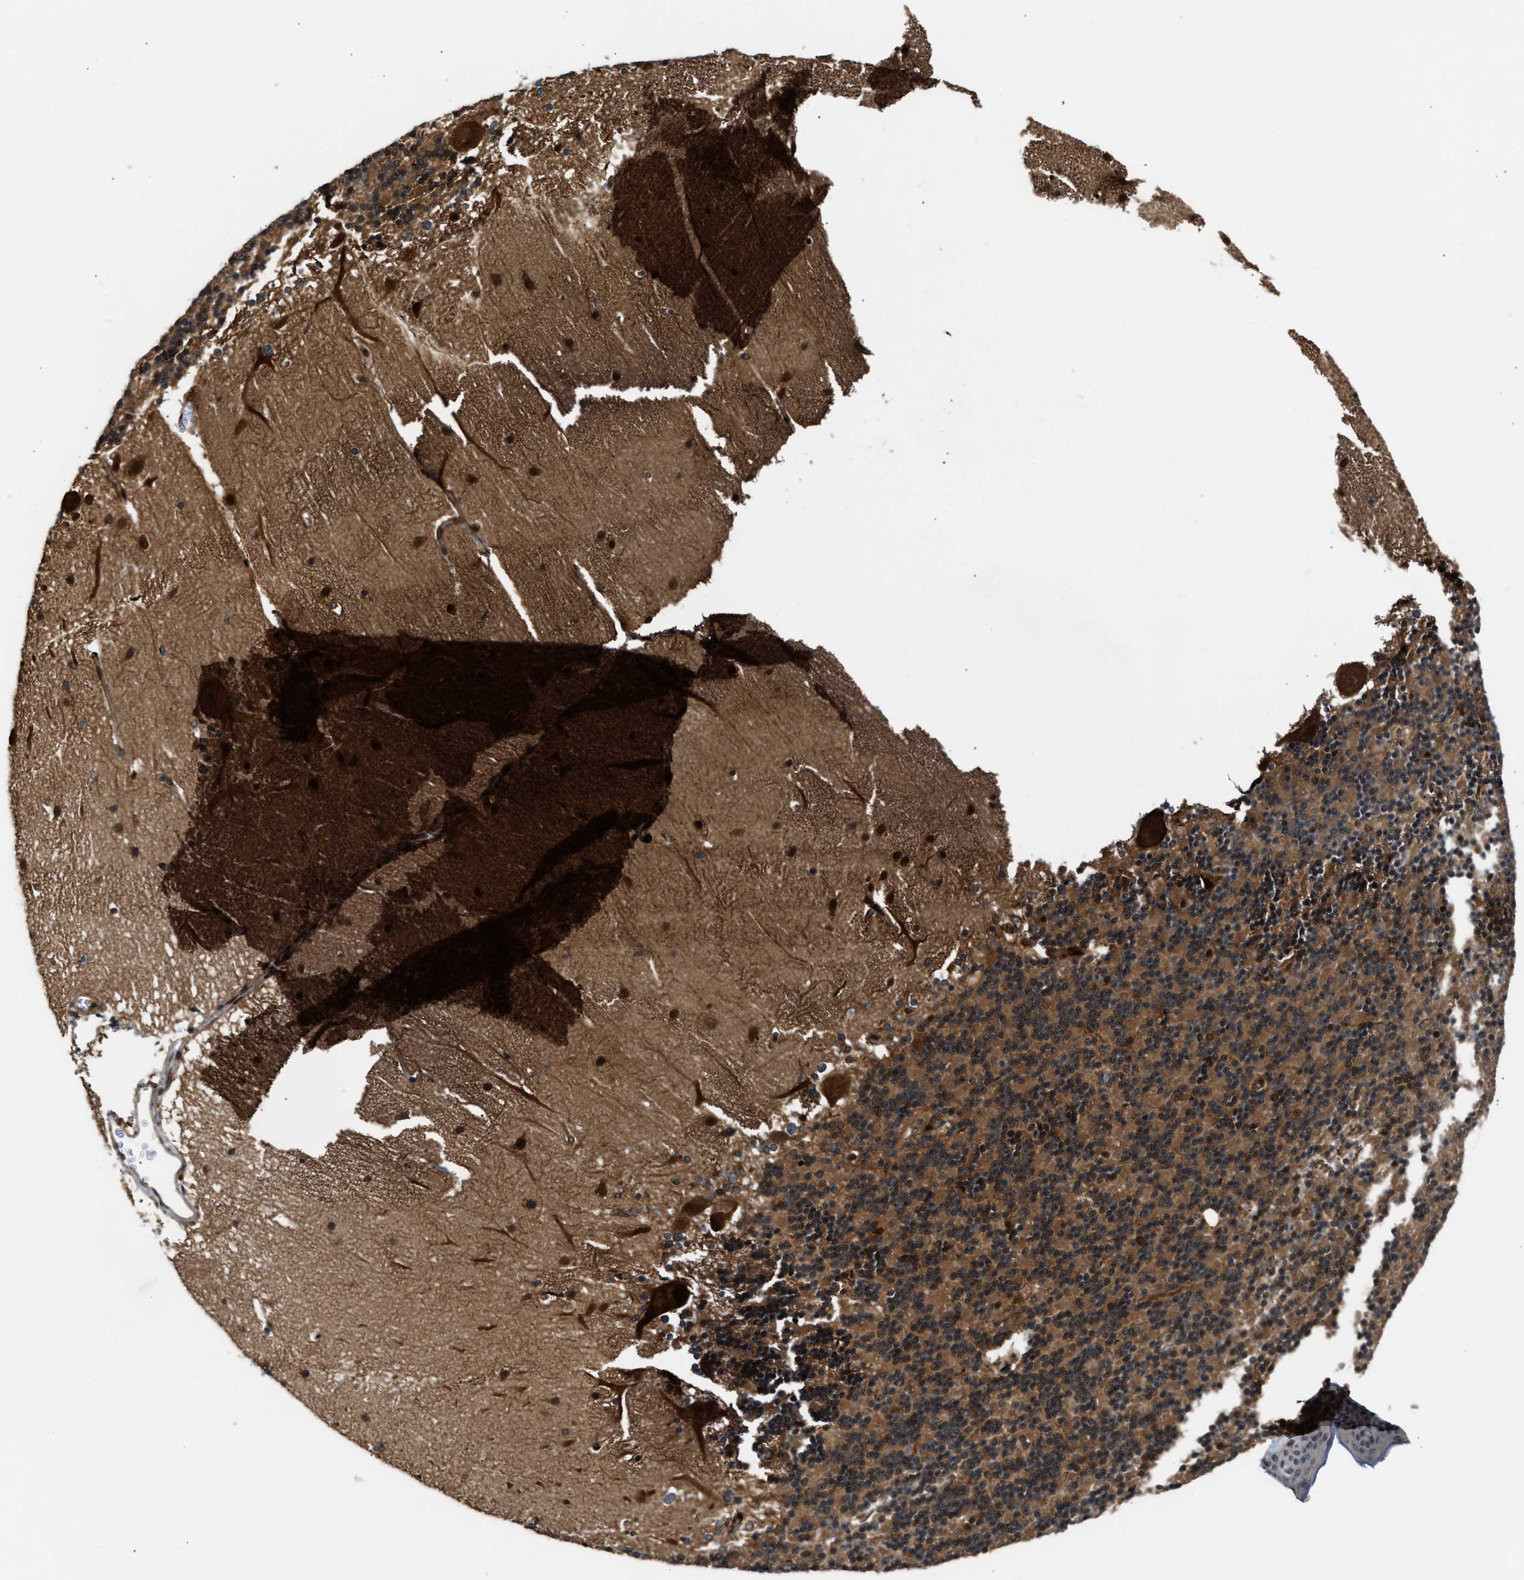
{"staining": {"intensity": "moderate", "quantity": ">75%", "location": "cytoplasmic/membranous"}, "tissue": "cerebellum", "cell_type": "Cells in granular layer", "image_type": "normal", "snomed": [{"axis": "morphology", "description": "Normal tissue, NOS"}, {"axis": "topography", "description": "Cerebellum"}], "caption": "An image of human cerebellum stained for a protein demonstrates moderate cytoplasmic/membranous brown staining in cells in granular layer.", "gene": "PPA1", "patient": {"sex": "female", "age": 19}}